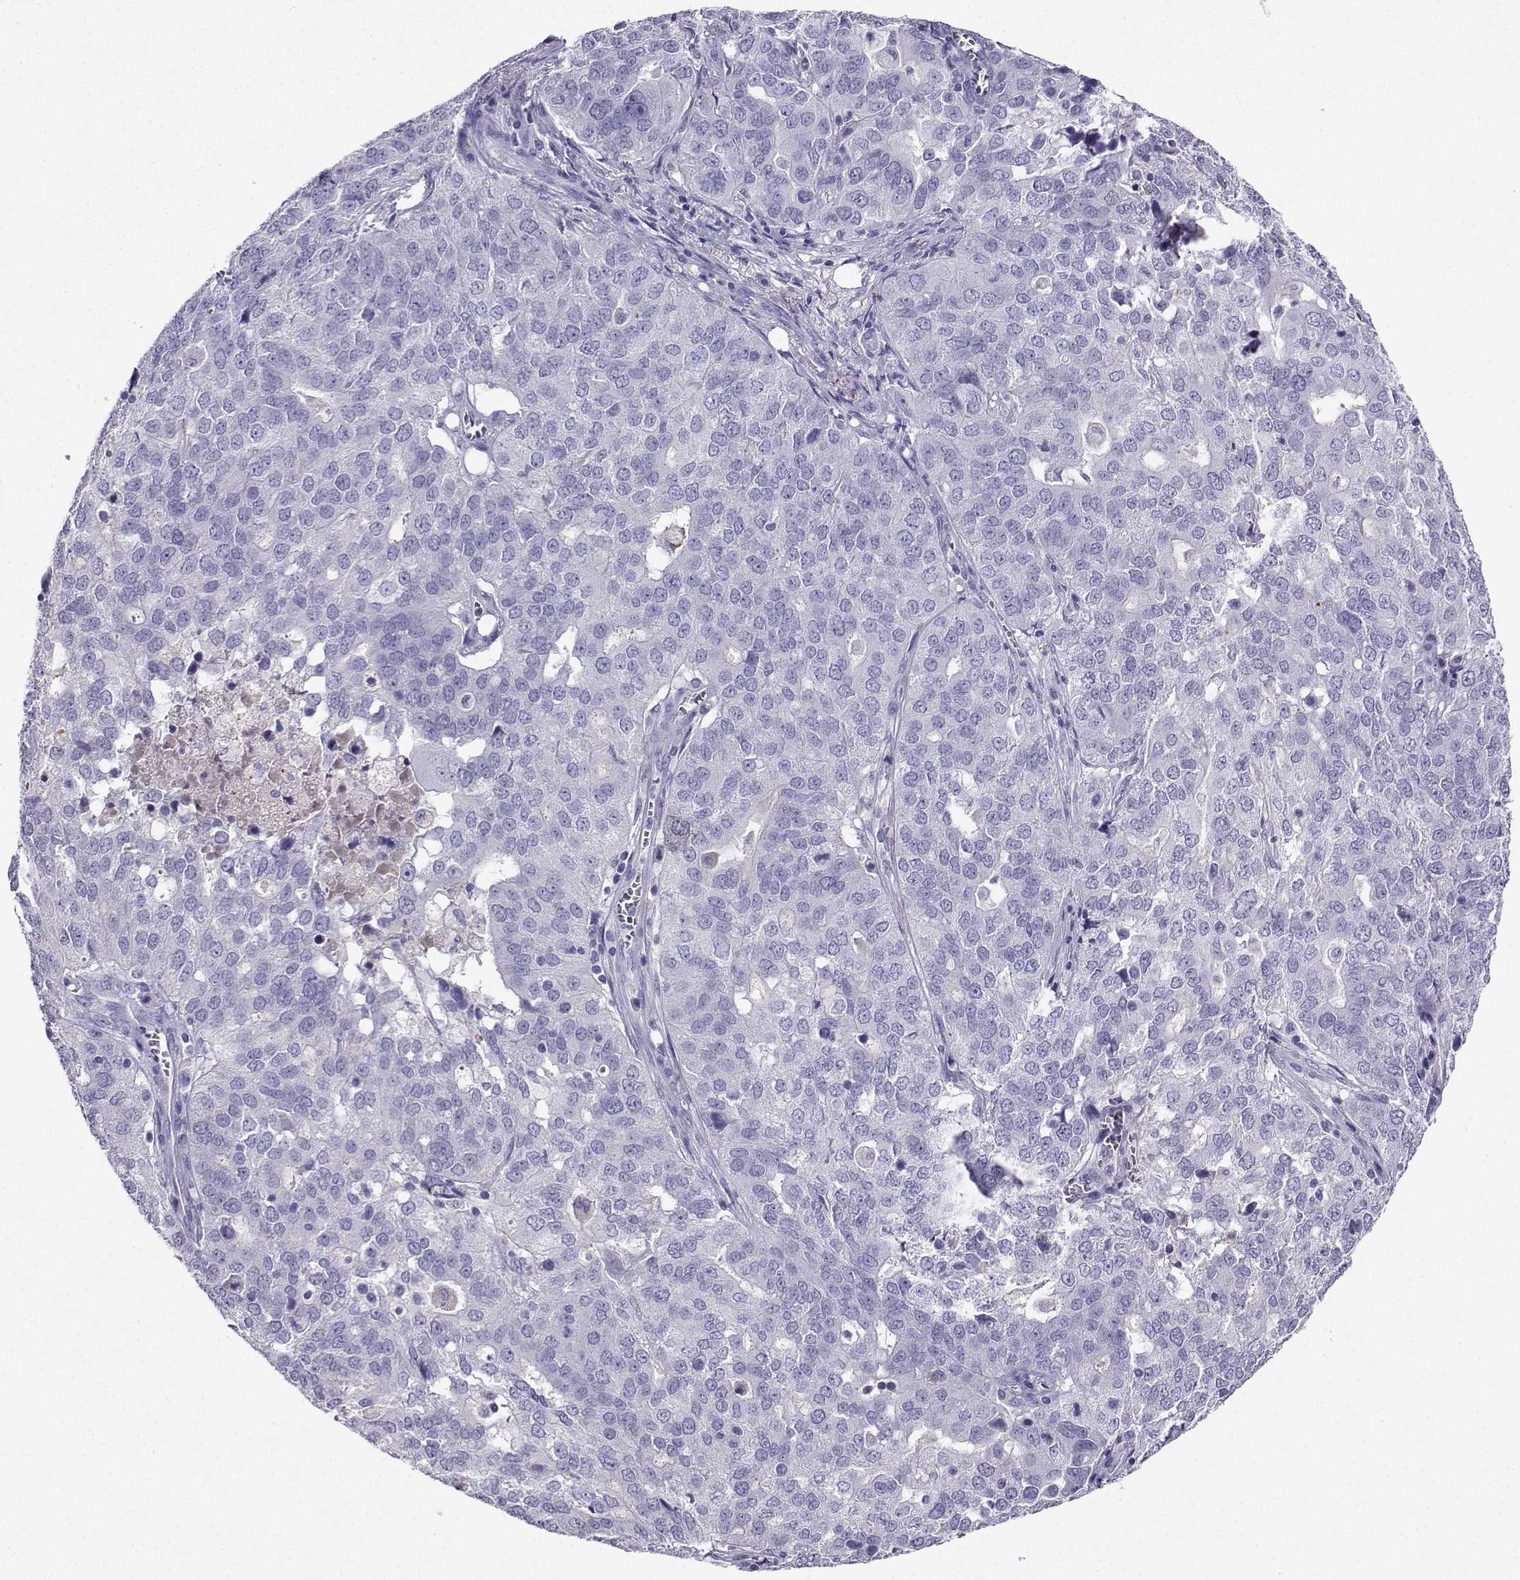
{"staining": {"intensity": "negative", "quantity": "none", "location": "none"}, "tissue": "ovarian cancer", "cell_type": "Tumor cells", "image_type": "cancer", "snomed": [{"axis": "morphology", "description": "Carcinoma, endometroid"}, {"axis": "topography", "description": "Soft tissue"}, {"axis": "topography", "description": "Ovary"}], "caption": "The image reveals no significant positivity in tumor cells of ovarian cancer (endometroid carcinoma).", "gene": "GRIK4", "patient": {"sex": "female", "age": 52}}